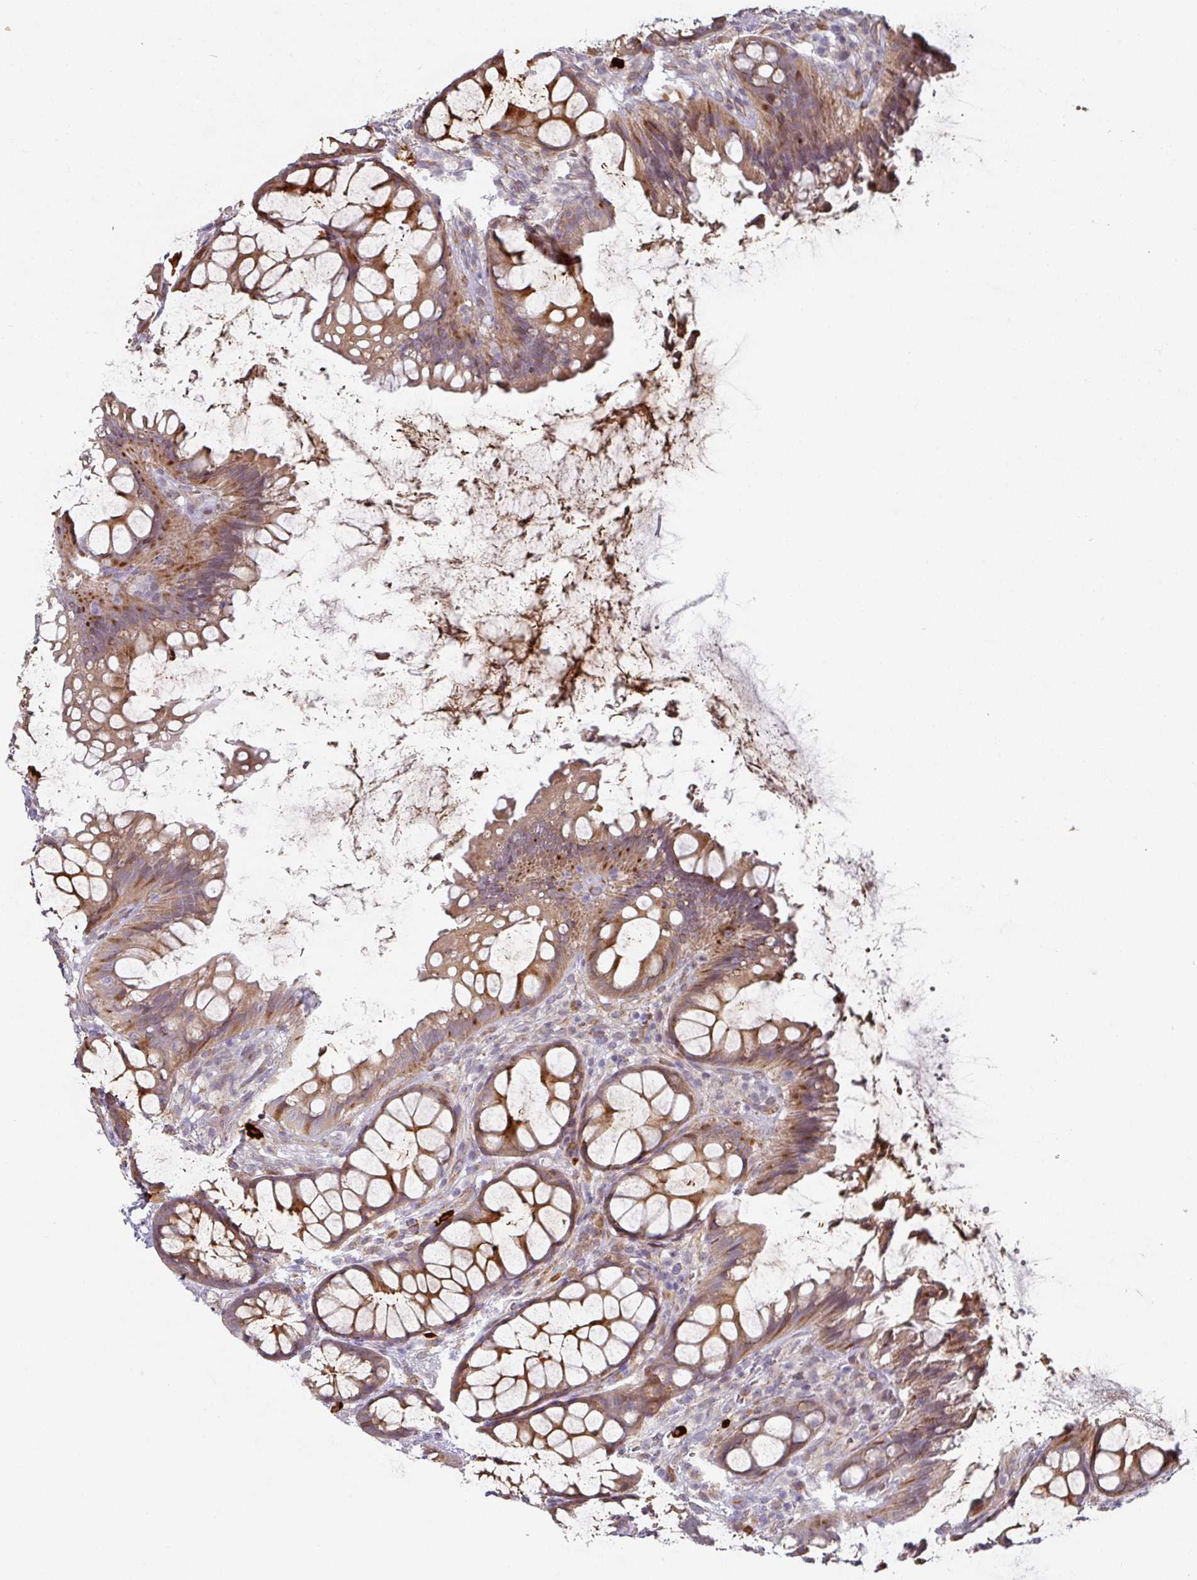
{"staining": {"intensity": "weak", "quantity": ">75%", "location": "cytoplasmic/membranous"}, "tissue": "rectum", "cell_type": "Glandular cells", "image_type": "normal", "snomed": [{"axis": "morphology", "description": "Normal tissue, NOS"}, {"axis": "topography", "description": "Rectum"}], "caption": "IHC image of benign rectum: rectum stained using immunohistochemistry (IHC) shows low levels of weak protein expression localized specifically in the cytoplasmic/membranous of glandular cells, appearing as a cytoplasmic/membranous brown color.", "gene": "CEP78", "patient": {"sex": "female", "age": 67}}